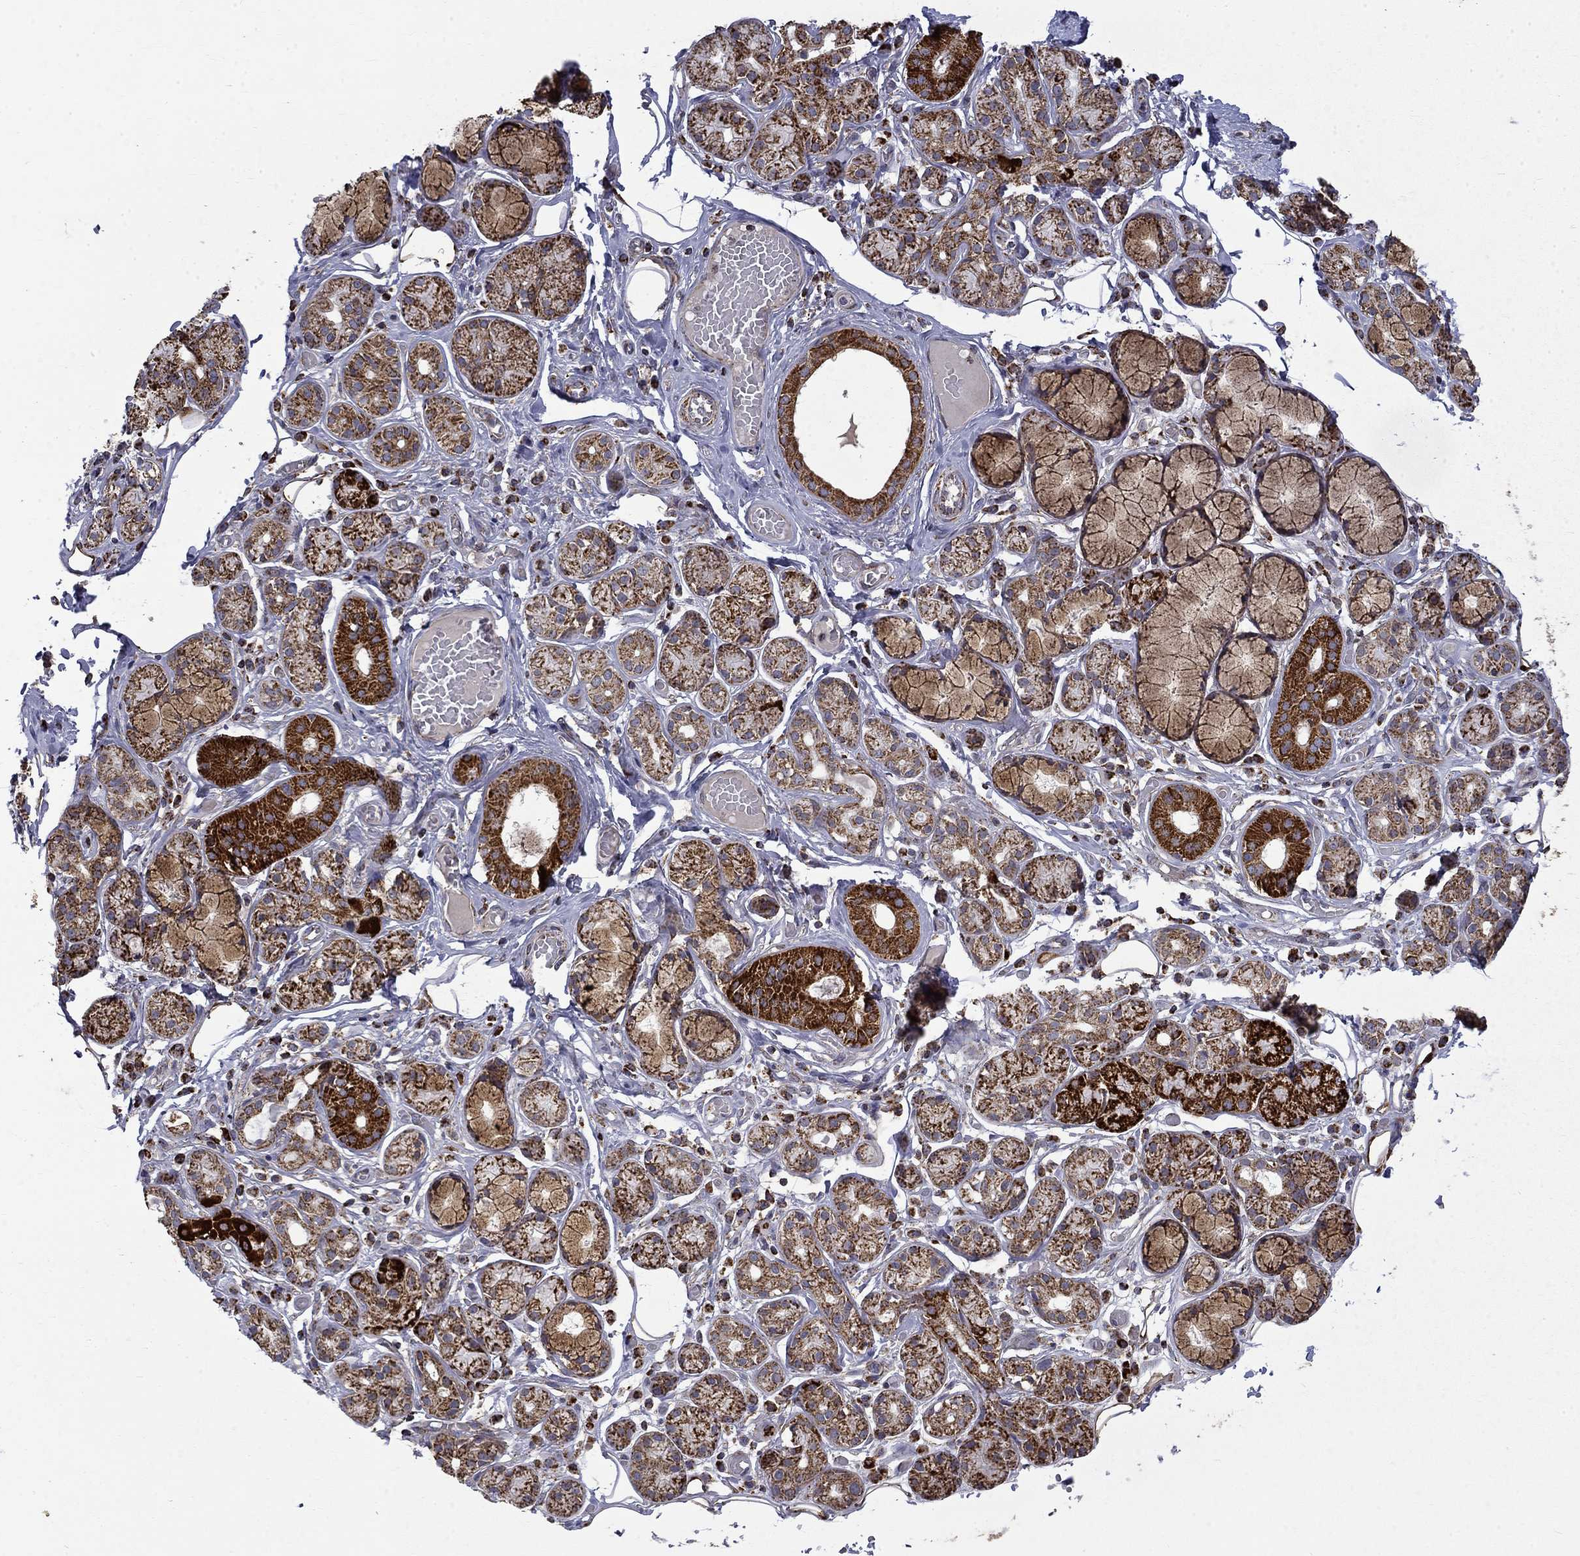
{"staining": {"intensity": "strong", "quantity": "25%-75%", "location": "cytoplasmic/membranous"}, "tissue": "salivary gland", "cell_type": "Glandular cells", "image_type": "normal", "snomed": [{"axis": "morphology", "description": "Normal tissue, NOS"}, {"axis": "topography", "description": "Salivary gland"}, {"axis": "topography", "description": "Peripheral nerve tissue"}], "caption": "Immunohistochemical staining of normal salivary gland shows high levels of strong cytoplasmic/membranous staining in about 25%-75% of glandular cells. Nuclei are stained in blue.", "gene": "PCBP3", "patient": {"sex": "male", "age": 71}}